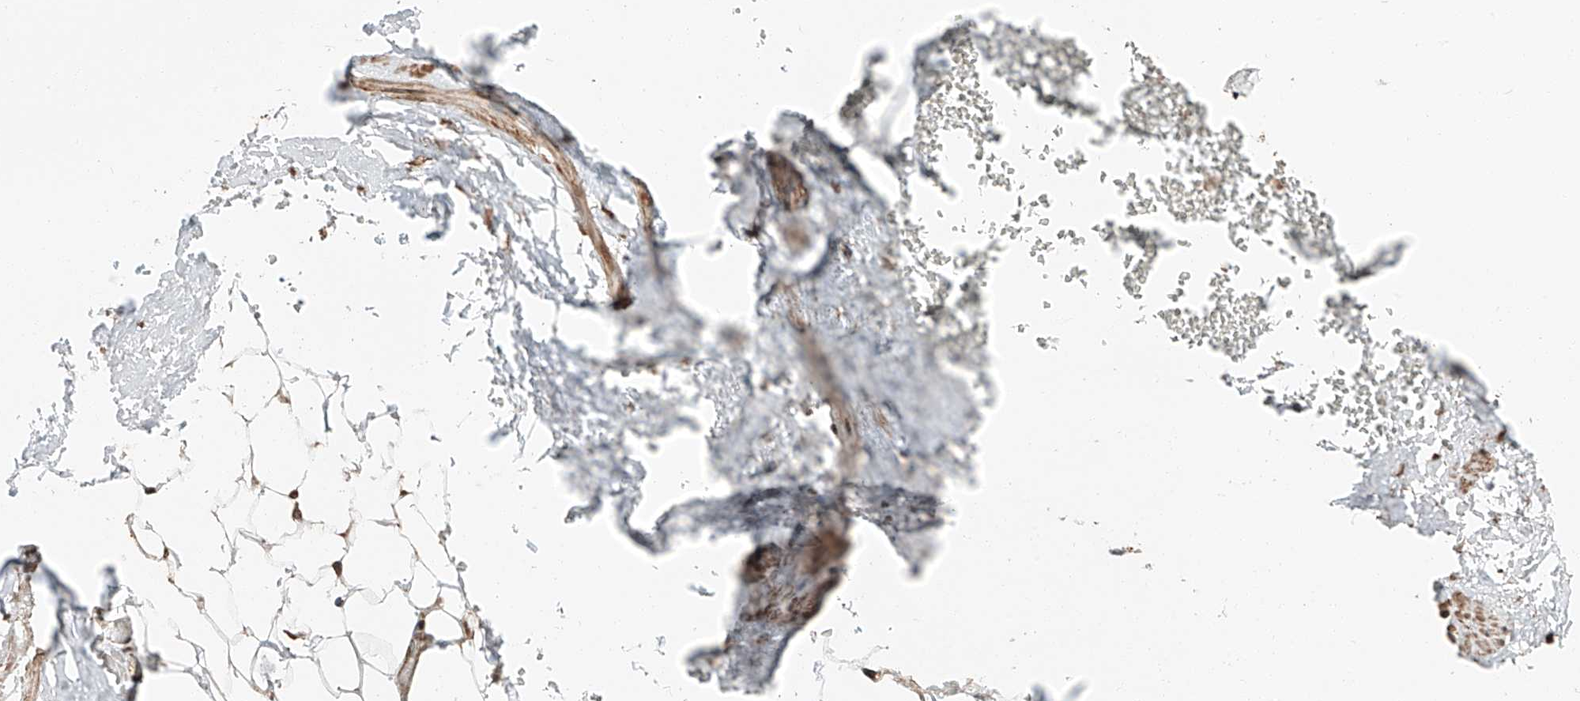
{"staining": {"intensity": "strong", "quantity": ">75%", "location": "cytoplasmic/membranous"}, "tissue": "adipose tissue", "cell_type": "Adipocytes", "image_type": "normal", "snomed": [{"axis": "morphology", "description": "Normal tissue, NOS"}, {"axis": "morphology", "description": "Adenocarcinoma, Low grade"}, {"axis": "topography", "description": "Prostate"}, {"axis": "topography", "description": "Peripheral nerve tissue"}], "caption": "About >75% of adipocytes in normal human adipose tissue reveal strong cytoplasmic/membranous protein staining as visualized by brown immunohistochemical staining.", "gene": "CEP162", "patient": {"sex": "male", "age": 63}}